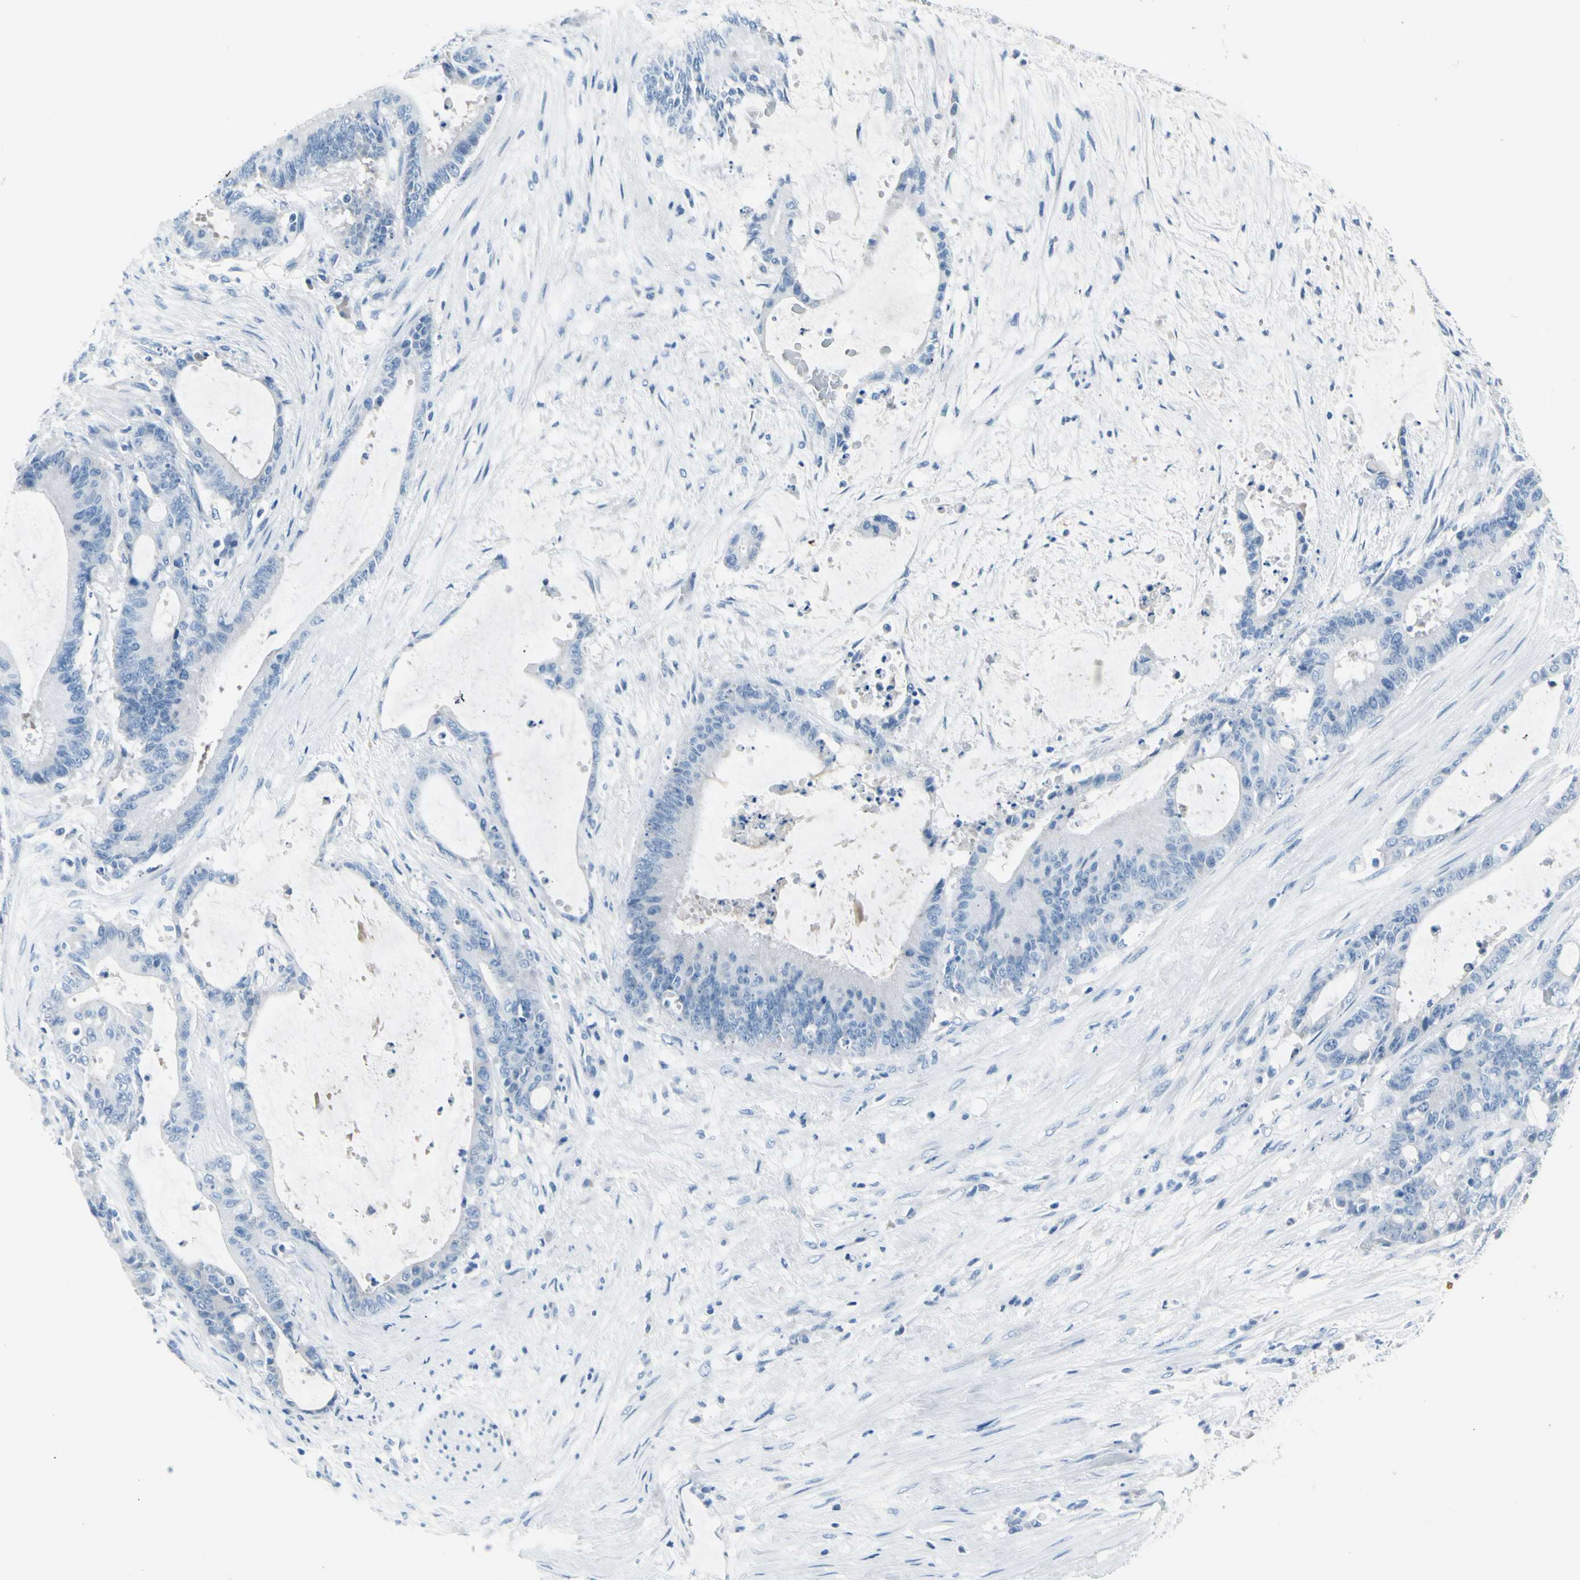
{"staining": {"intensity": "negative", "quantity": "none", "location": "none"}, "tissue": "liver cancer", "cell_type": "Tumor cells", "image_type": "cancer", "snomed": [{"axis": "morphology", "description": "Cholangiocarcinoma"}, {"axis": "topography", "description": "Liver"}], "caption": "Immunohistochemical staining of human liver cholangiocarcinoma reveals no significant positivity in tumor cells.", "gene": "TPO", "patient": {"sex": "female", "age": 73}}